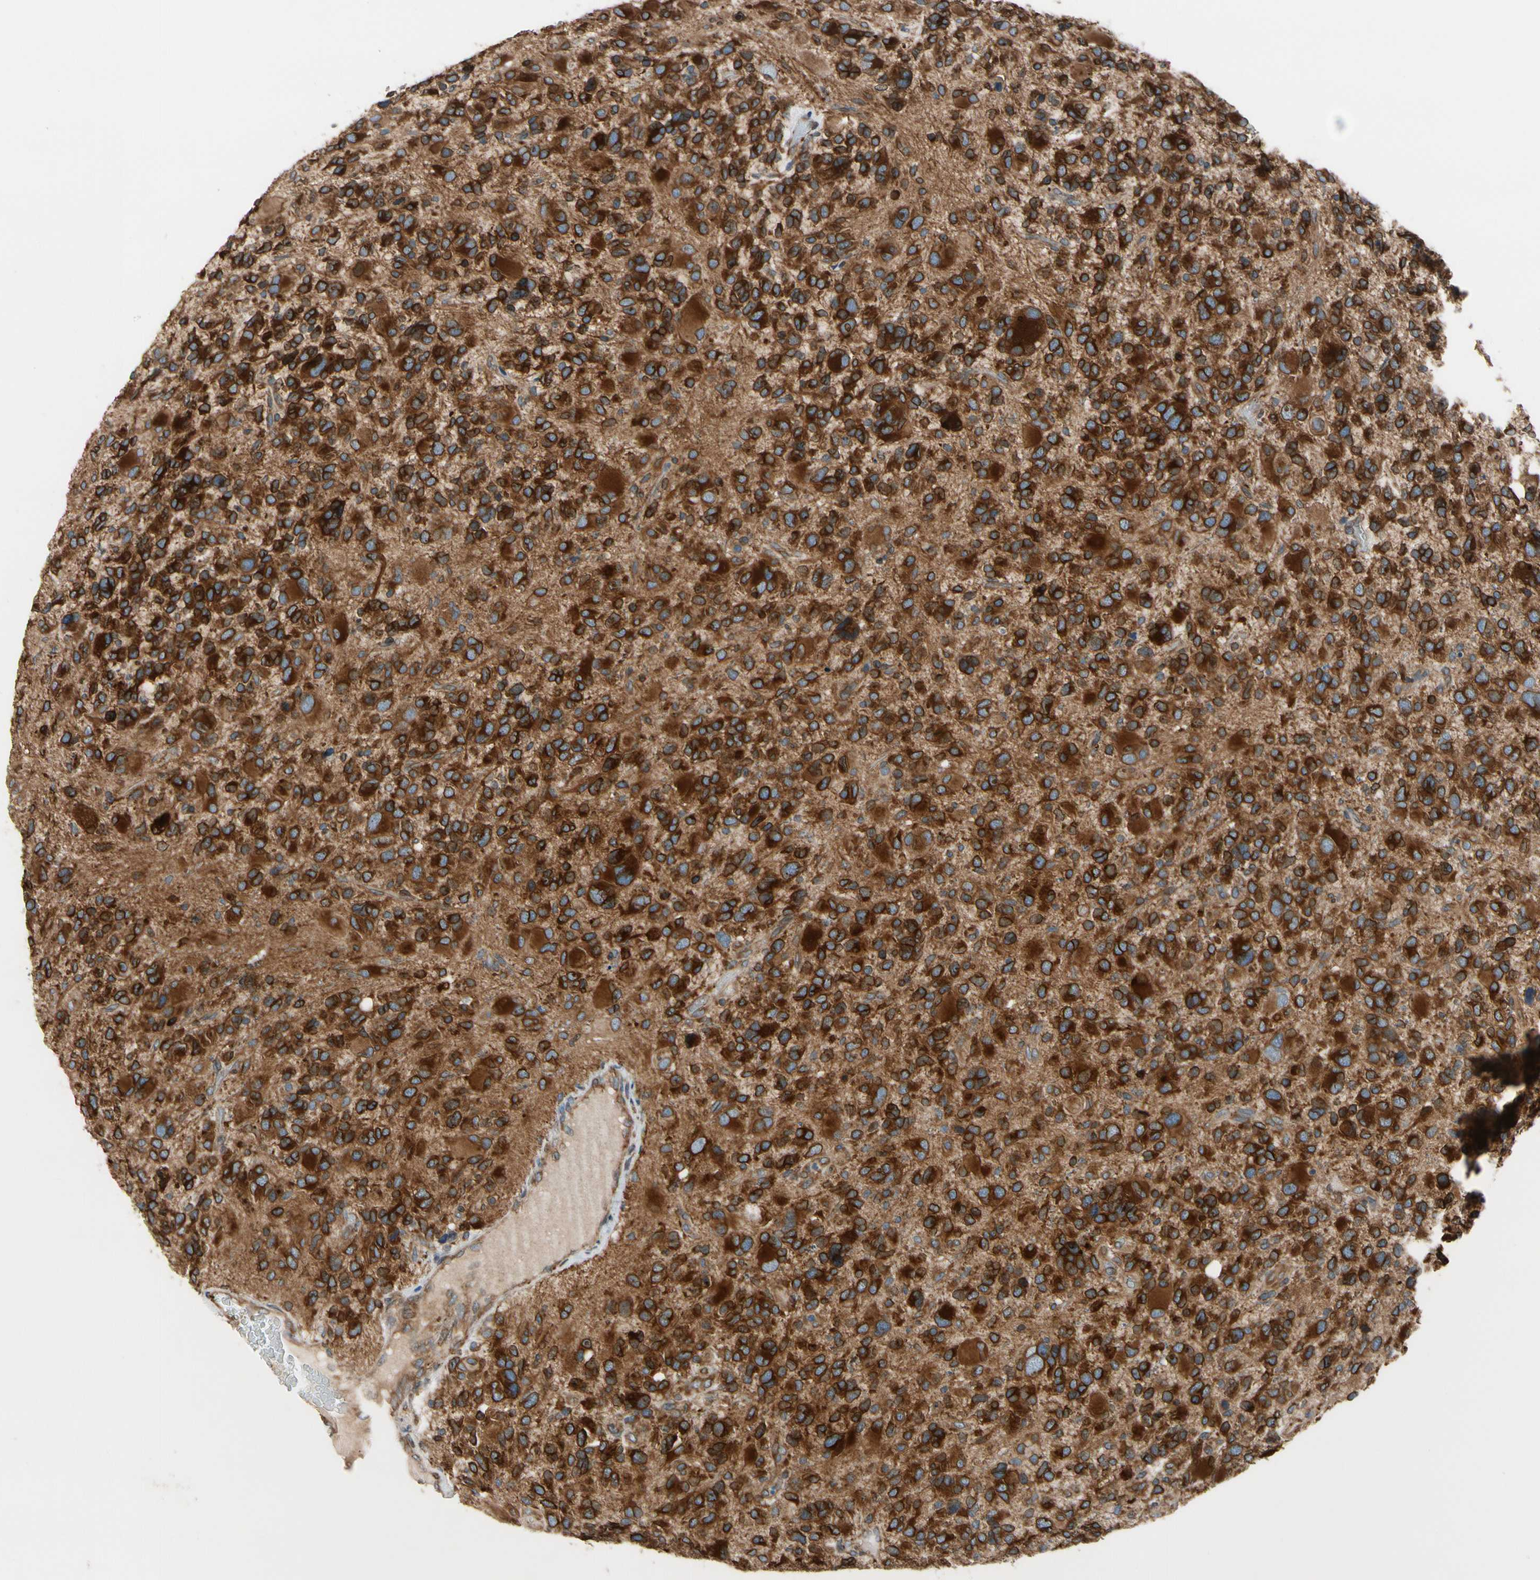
{"staining": {"intensity": "strong", "quantity": ">75%", "location": "cytoplasmic/membranous"}, "tissue": "glioma", "cell_type": "Tumor cells", "image_type": "cancer", "snomed": [{"axis": "morphology", "description": "Glioma, malignant, High grade"}, {"axis": "topography", "description": "Brain"}], "caption": "Protein analysis of malignant high-grade glioma tissue exhibits strong cytoplasmic/membranous expression in approximately >75% of tumor cells.", "gene": "CLCC1", "patient": {"sex": "male", "age": 48}}